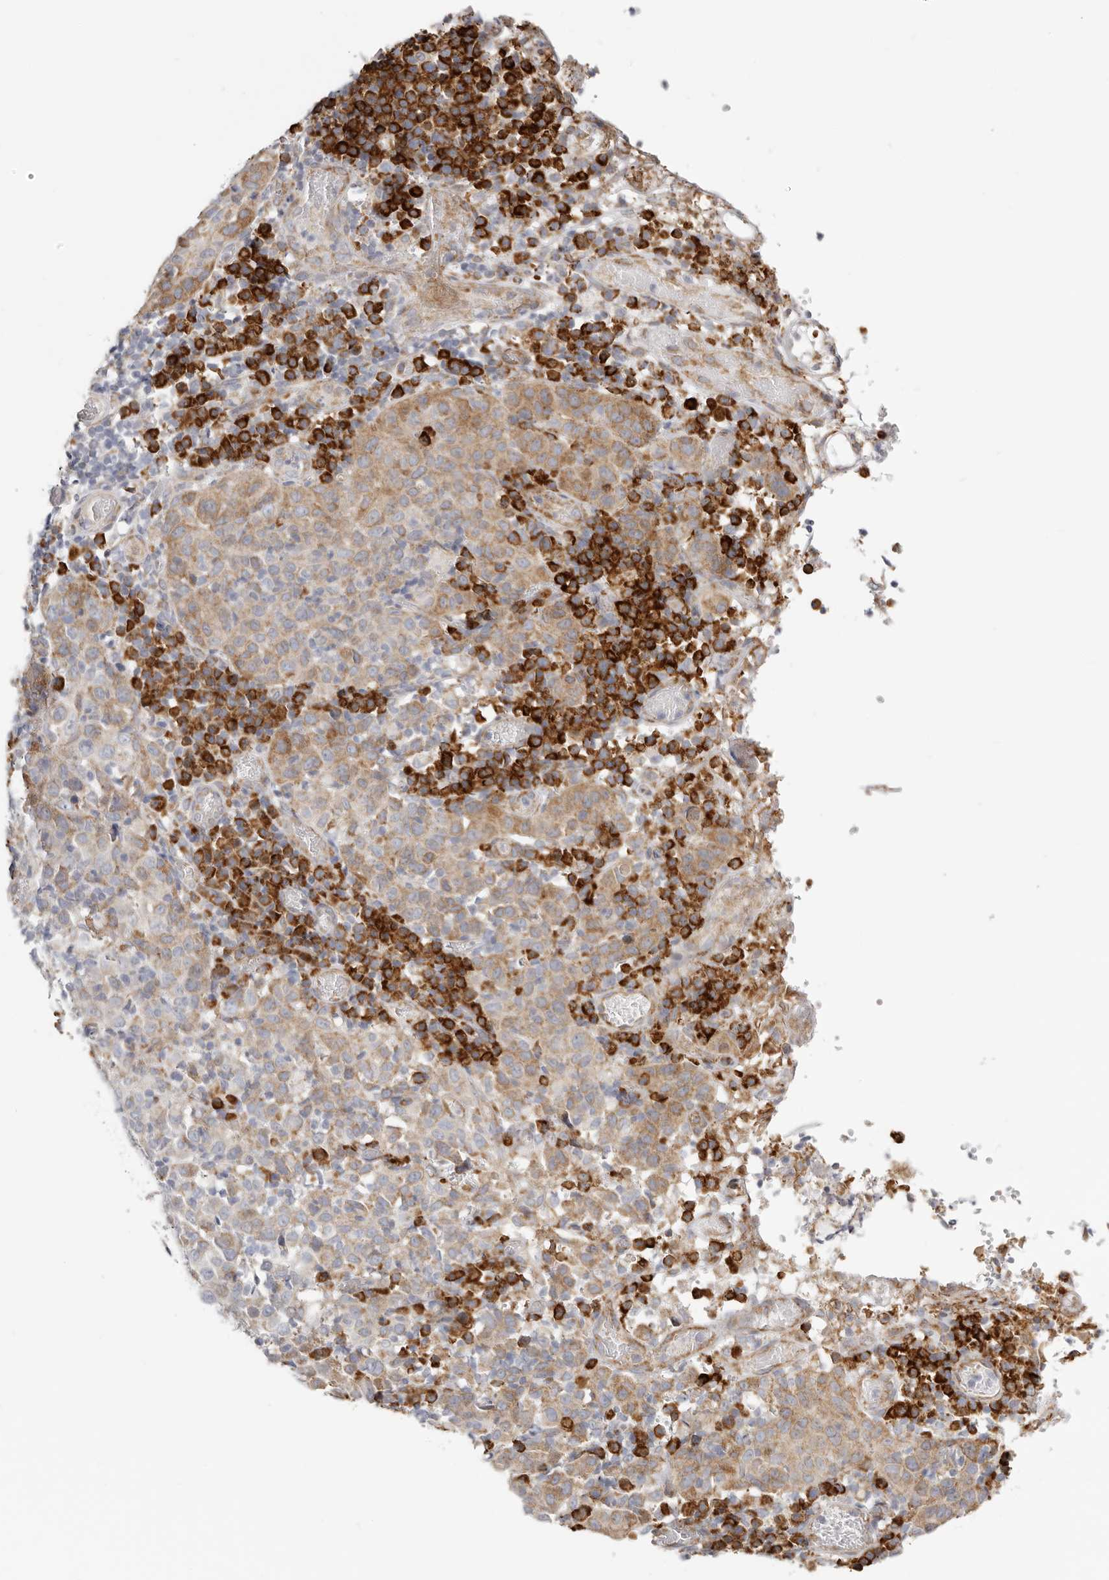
{"staining": {"intensity": "weak", "quantity": ">75%", "location": "cytoplasmic/membranous"}, "tissue": "cervical cancer", "cell_type": "Tumor cells", "image_type": "cancer", "snomed": [{"axis": "morphology", "description": "Squamous cell carcinoma, NOS"}, {"axis": "topography", "description": "Cervix"}], "caption": "Approximately >75% of tumor cells in squamous cell carcinoma (cervical) demonstrate weak cytoplasmic/membranous protein staining as visualized by brown immunohistochemical staining.", "gene": "IL32", "patient": {"sex": "female", "age": 46}}